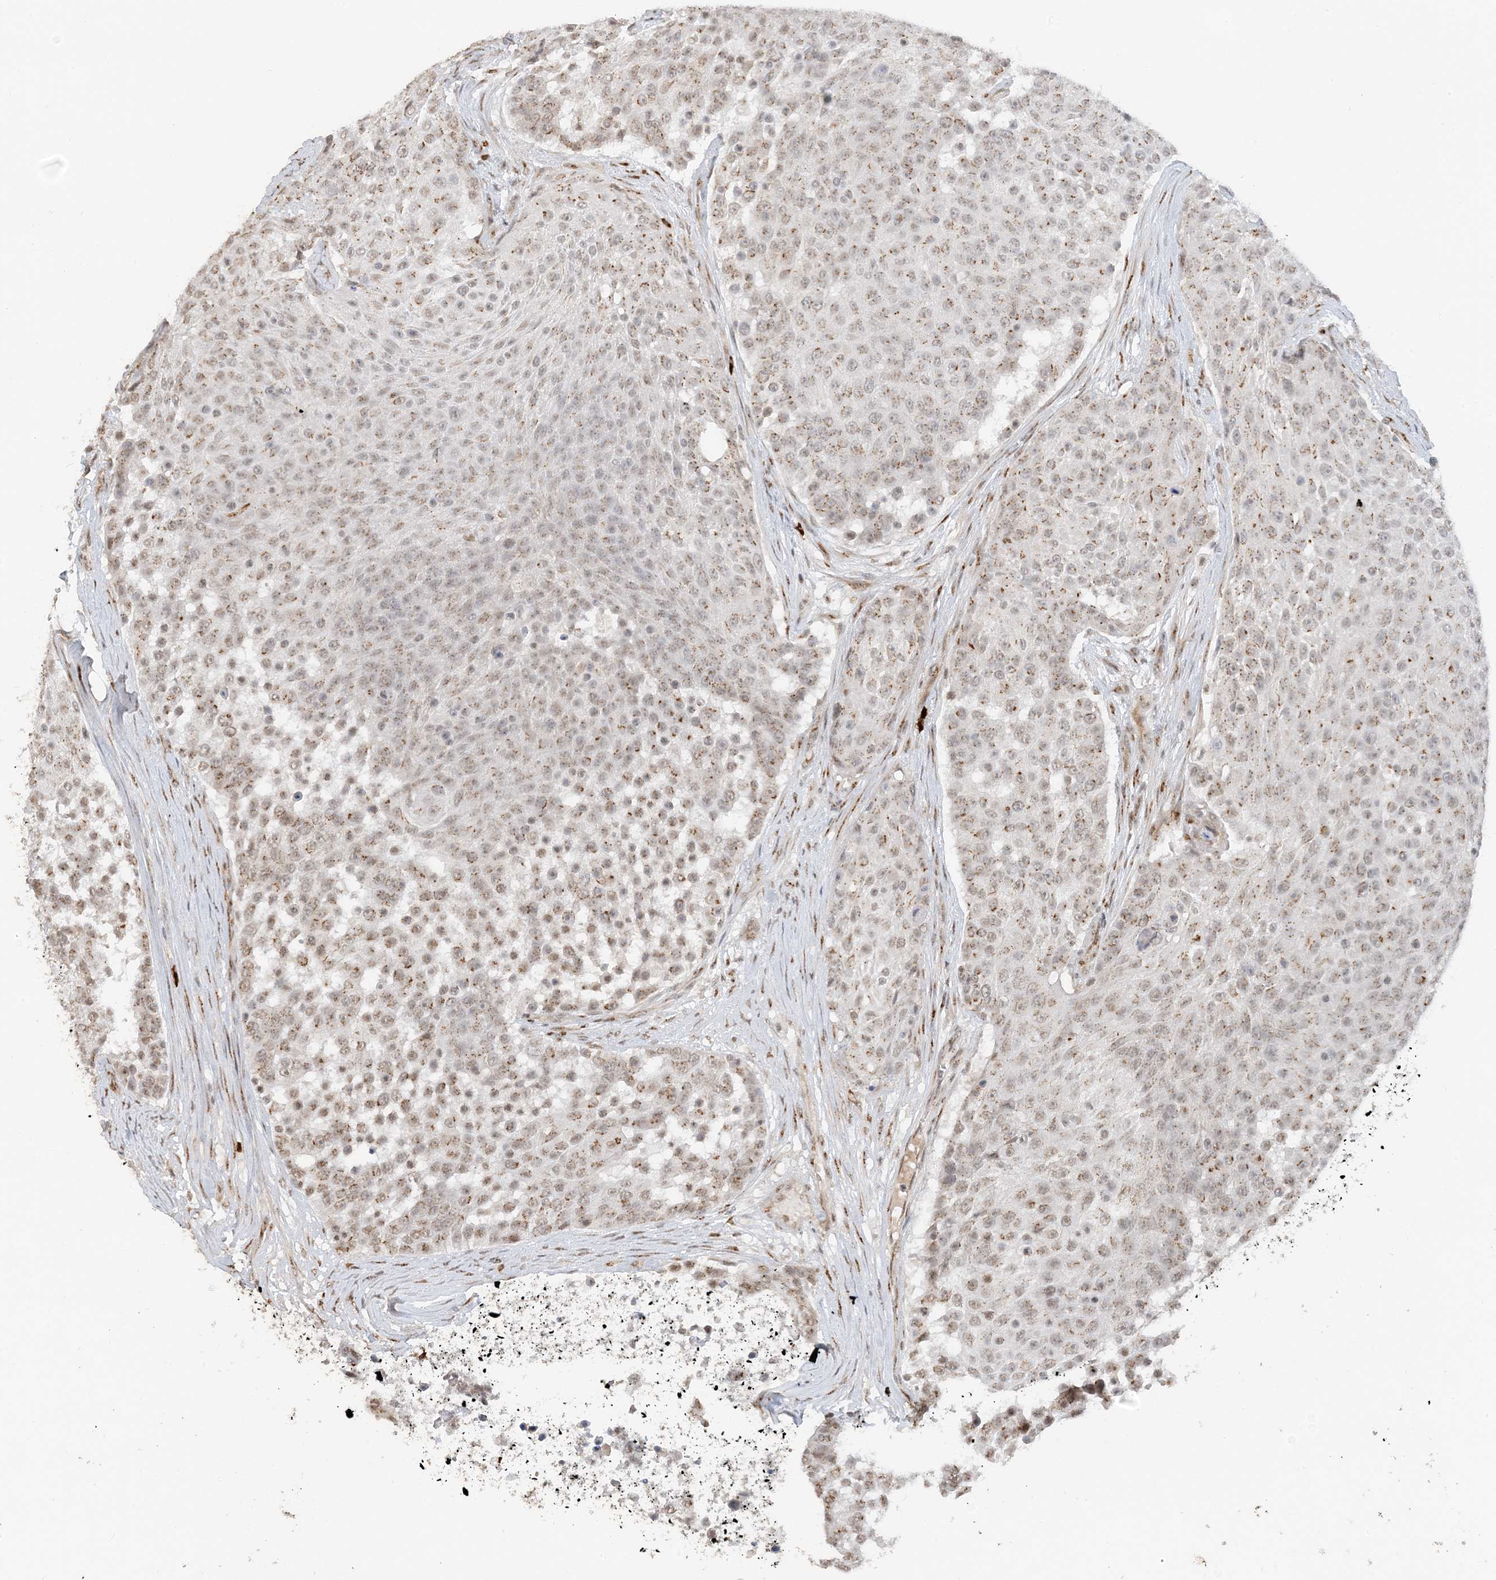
{"staining": {"intensity": "moderate", "quantity": ">75%", "location": "cytoplasmic/membranous"}, "tissue": "urothelial cancer", "cell_type": "Tumor cells", "image_type": "cancer", "snomed": [{"axis": "morphology", "description": "Urothelial carcinoma, High grade"}, {"axis": "topography", "description": "Urinary bladder"}], "caption": "A histopathology image of human high-grade urothelial carcinoma stained for a protein displays moderate cytoplasmic/membranous brown staining in tumor cells.", "gene": "ZCCHC4", "patient": {"sex": "female", "age": 63}}